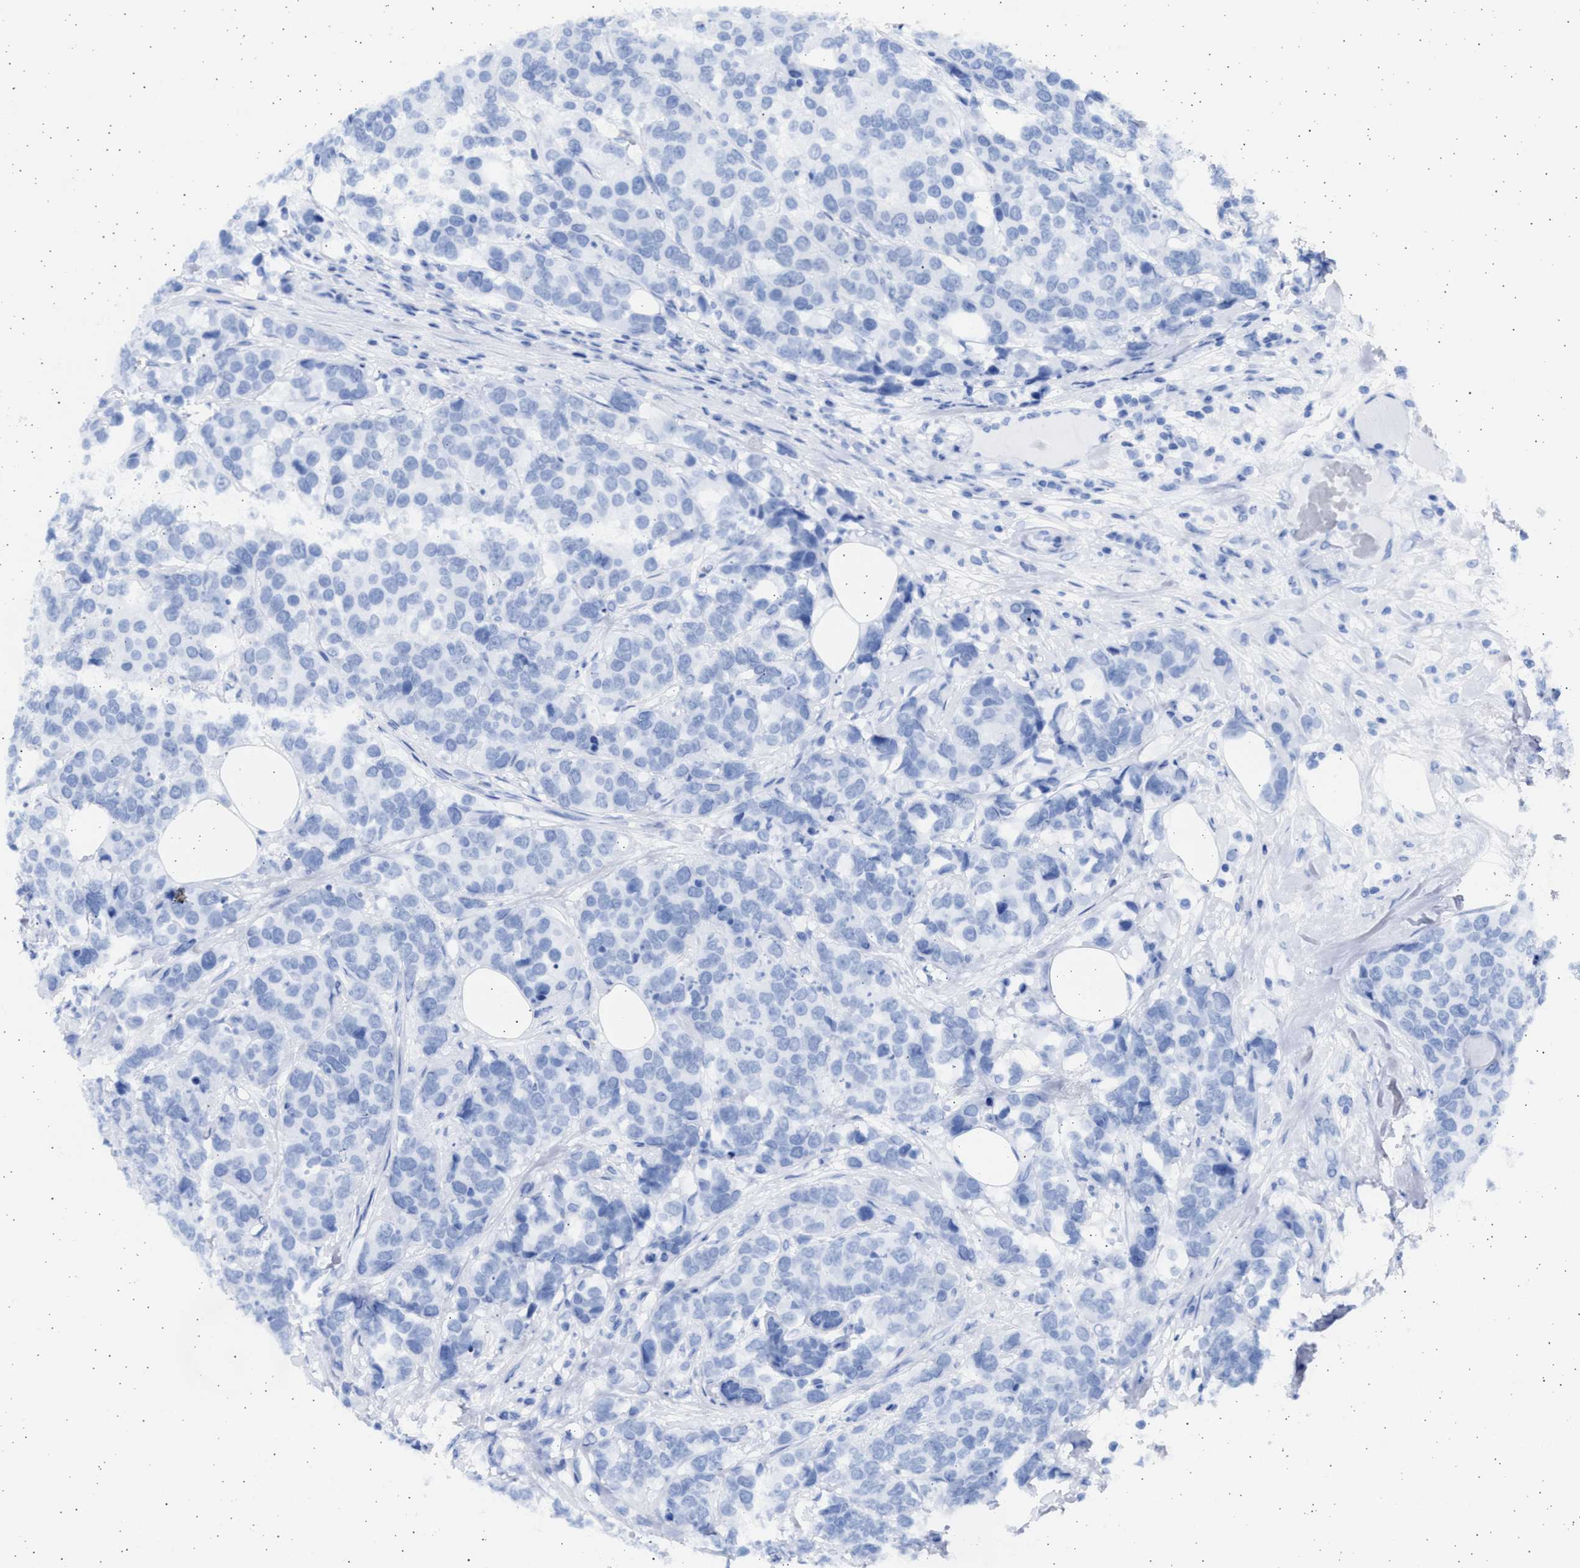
{"staining": {"intensity": "negative", "quantity": "none", "location": "none"}, "tissue": "breast cancer", "cell_type": "Tumor cells", "image_type": "cancer", "snomed": [{"axis": "morphology", "description": "Lobular carcinoma"}, {"axis": "topography", "description": "Breast"}], "caption": "Breast cancer stained for a protein using immunohistochemistry demonstrates no positivity tumor cells.", "gene": "ALDOC", "patient": {"sex": "female", "age": 59}}